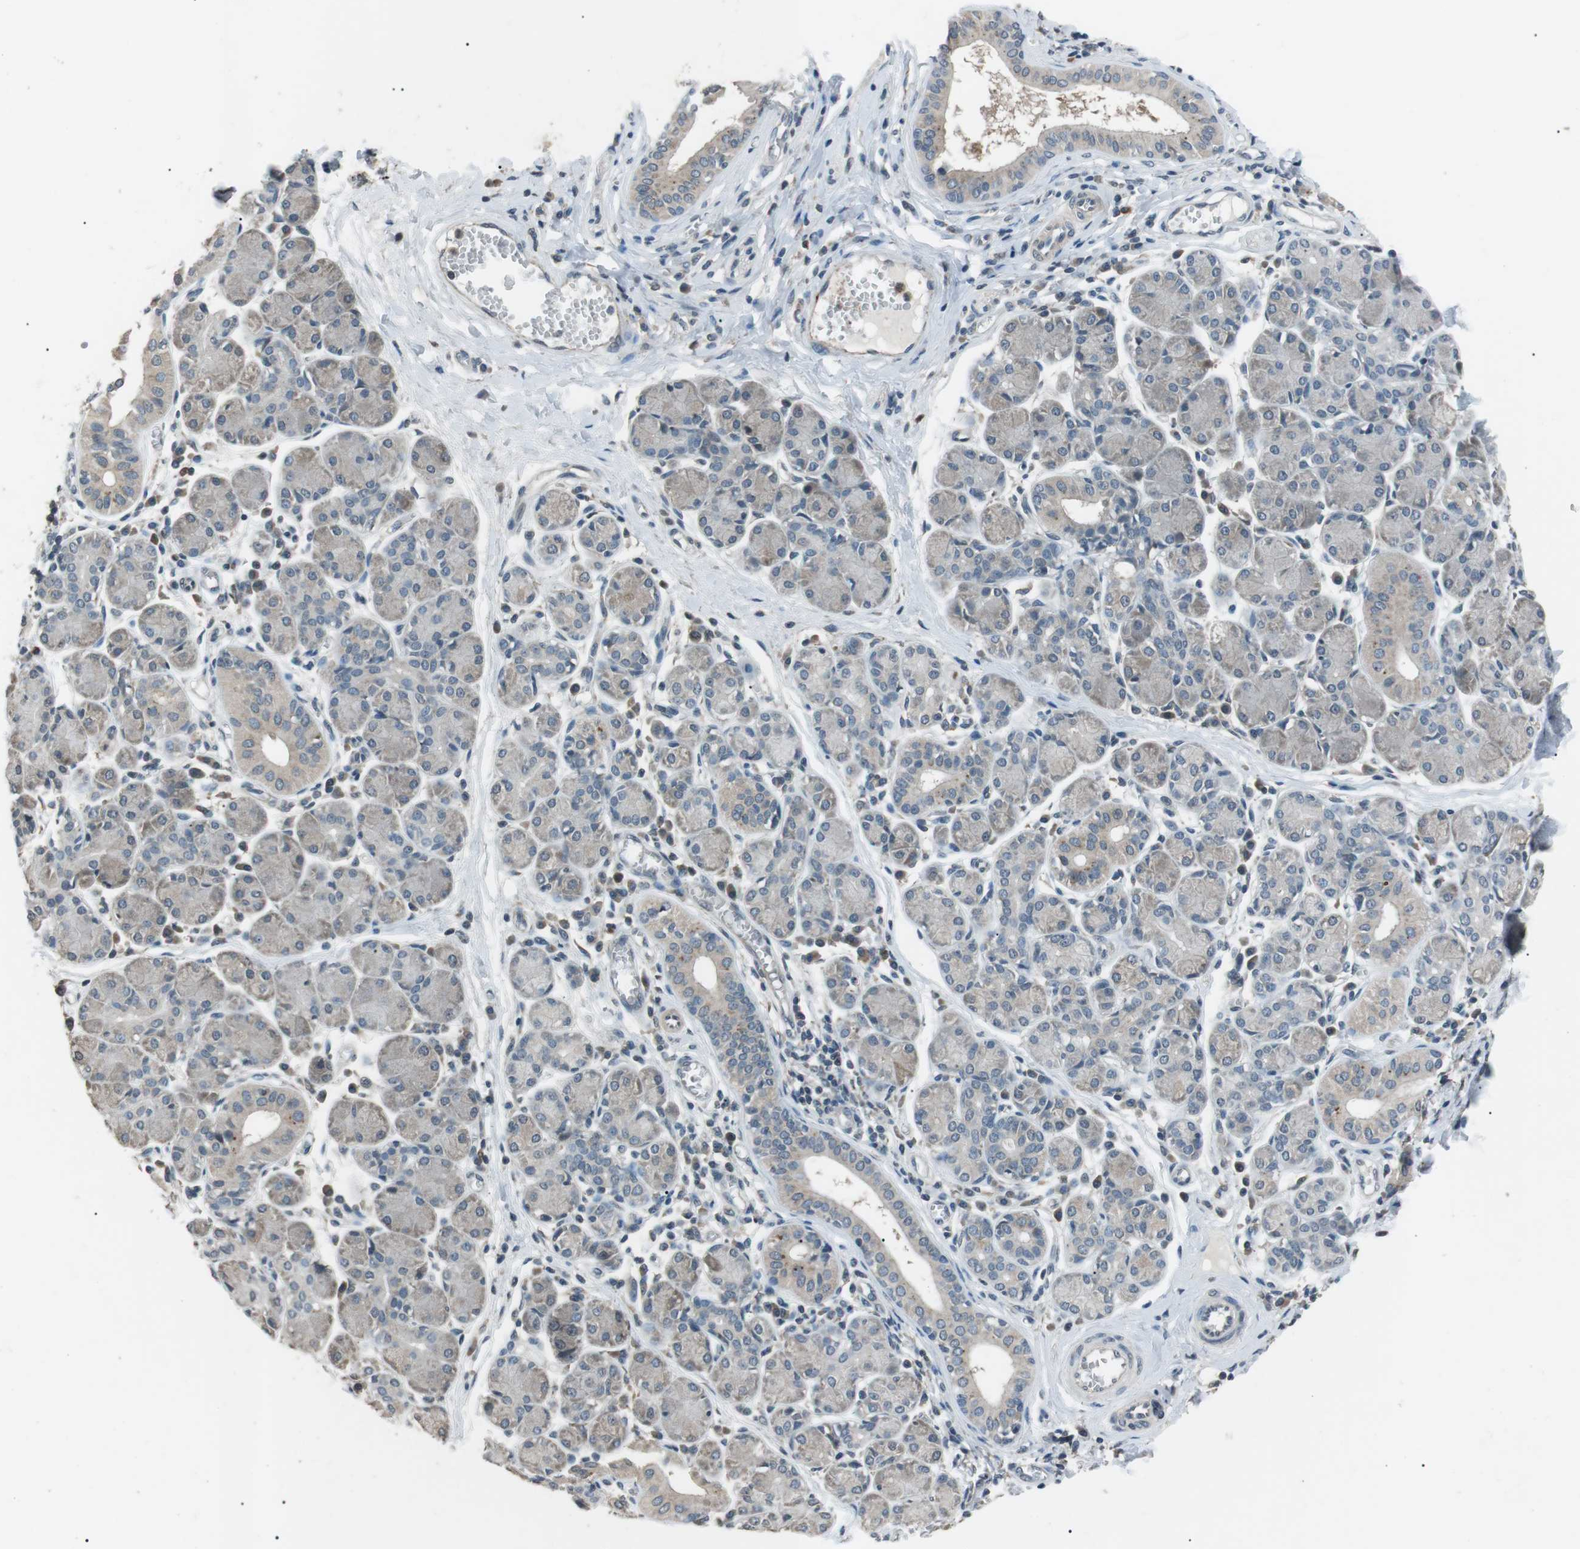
{"staining": {"intensity": "weak", "quantity": "<25%", "location": "cytoplasmic/membranous"}, "tissue": "salivary gland", "cell_type": "Glandular cells", "image_type": "normal", "snomed": [{"axis": "morphology", "description": "Normal tissue, NOS"}, {"axis": "morphology", "description": "Inflammation, NOS"}, {"axis": "topography", "description": "Lymph node"}, {"axis": "topography", "description": "Salivary gland"}], "caption": "Immunohistochemical staining of benign salivary gland exhibits no significant positivity in glandular cells. Brightfield microscopy of immunohistochemistry stained with DAB (3,3'-diaminobenzidine) (brown) and hematoxylin (blue), captured at high magnification.", "gene": "NEK7", "patient": {"sex": "male", "age": 3}}